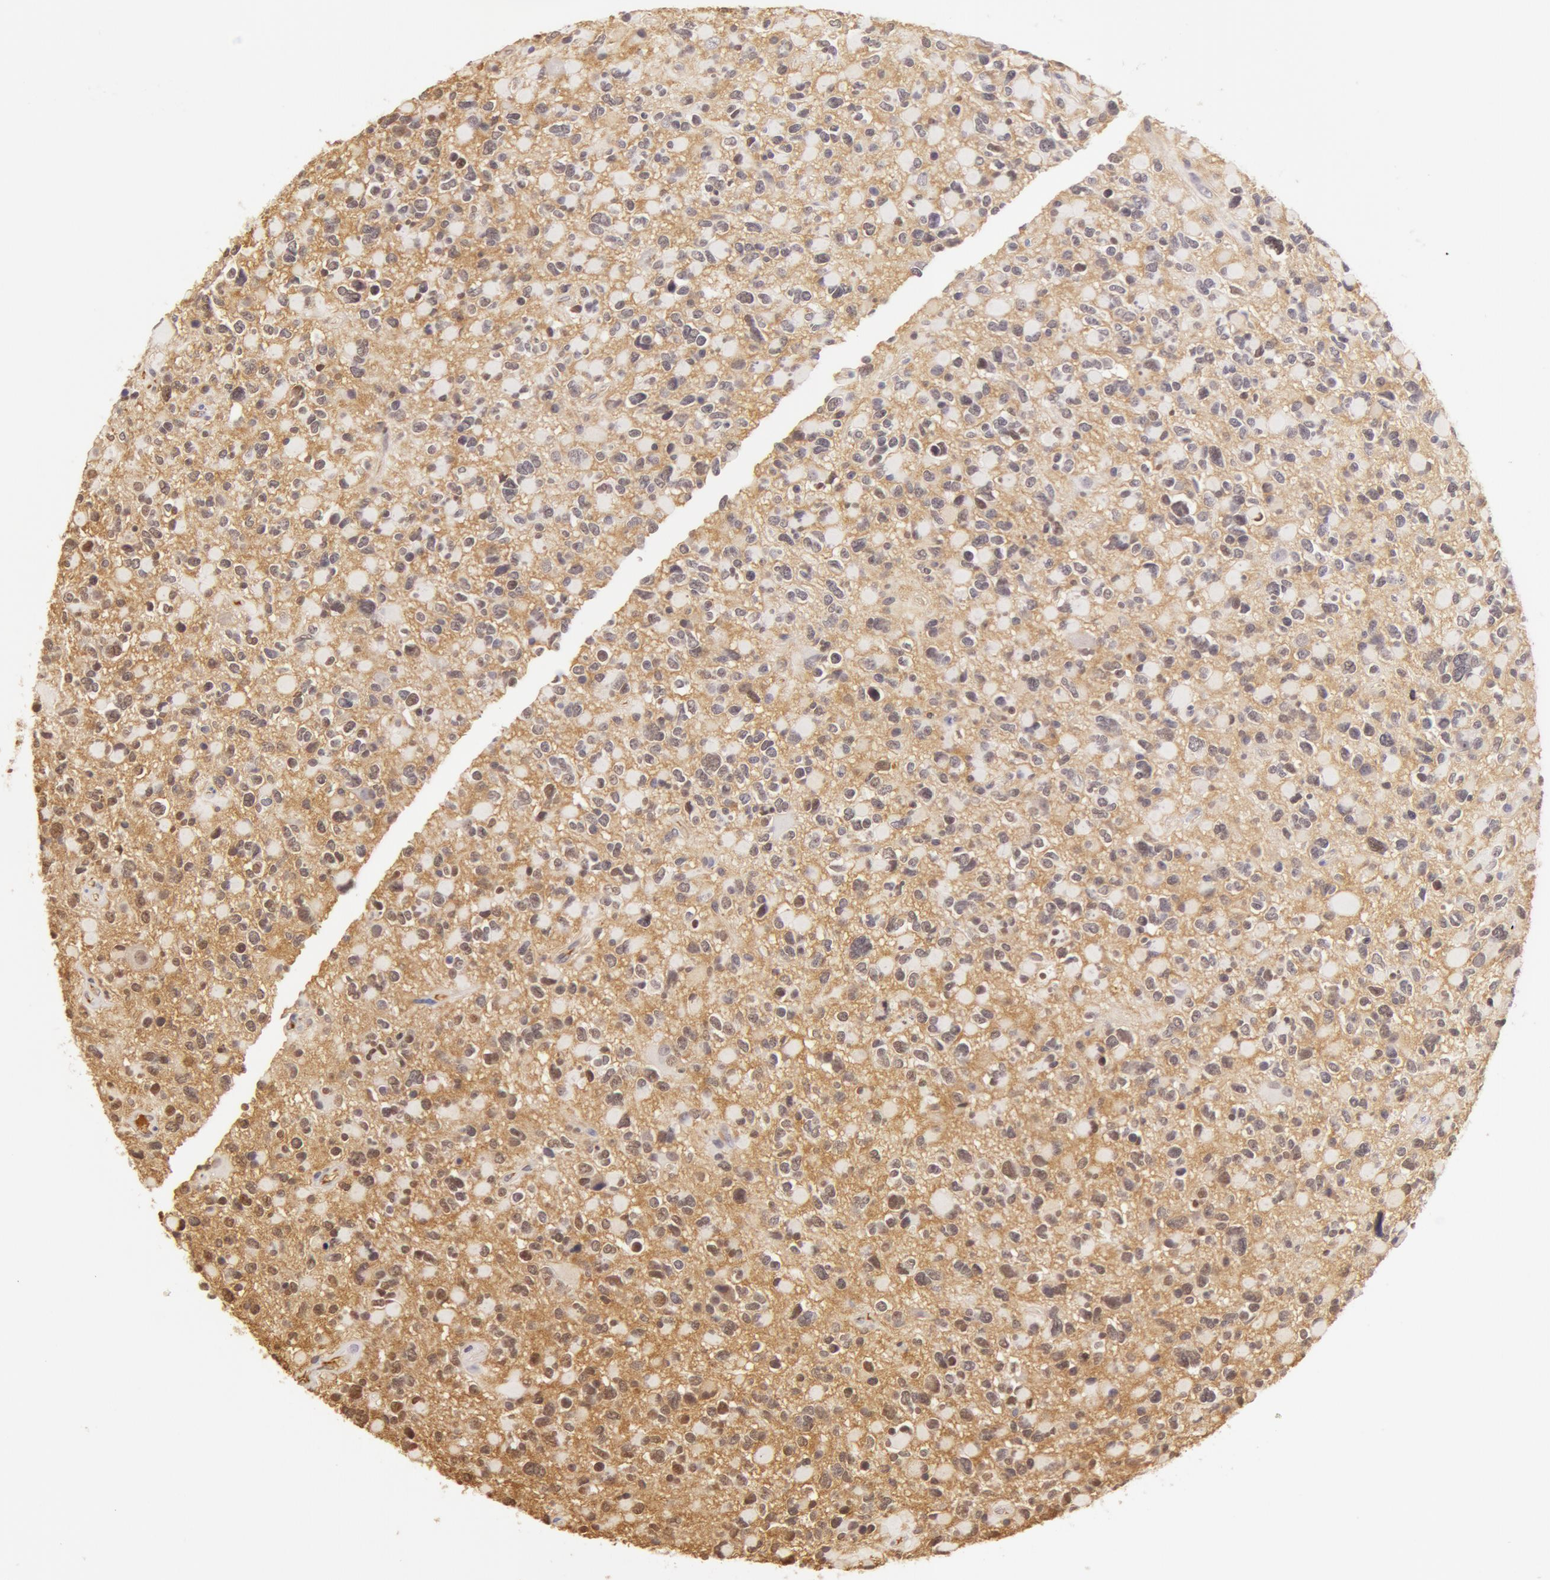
{"staining": {"intensity": "weak", "quantity": "<25%", "location": "cytoplasmic/membranous"}, "tissue": "glioma", "cell_type": "Tumor cells", "image_type": "cancer", "snomed": [{"axis": "morphology", "description": "Glioma, malignant, High grade"}, {"axis": "topography", "description": "Brain"}], "caption": "Protein analysis of glioma demonstrates no significant expression in tumor cells. The staining is performed using DAB brown chromogen with nuclei counter-stained in using hematoxylin.", "gene": "AHSG", "patient": {"sex": "female", "age": 37}}